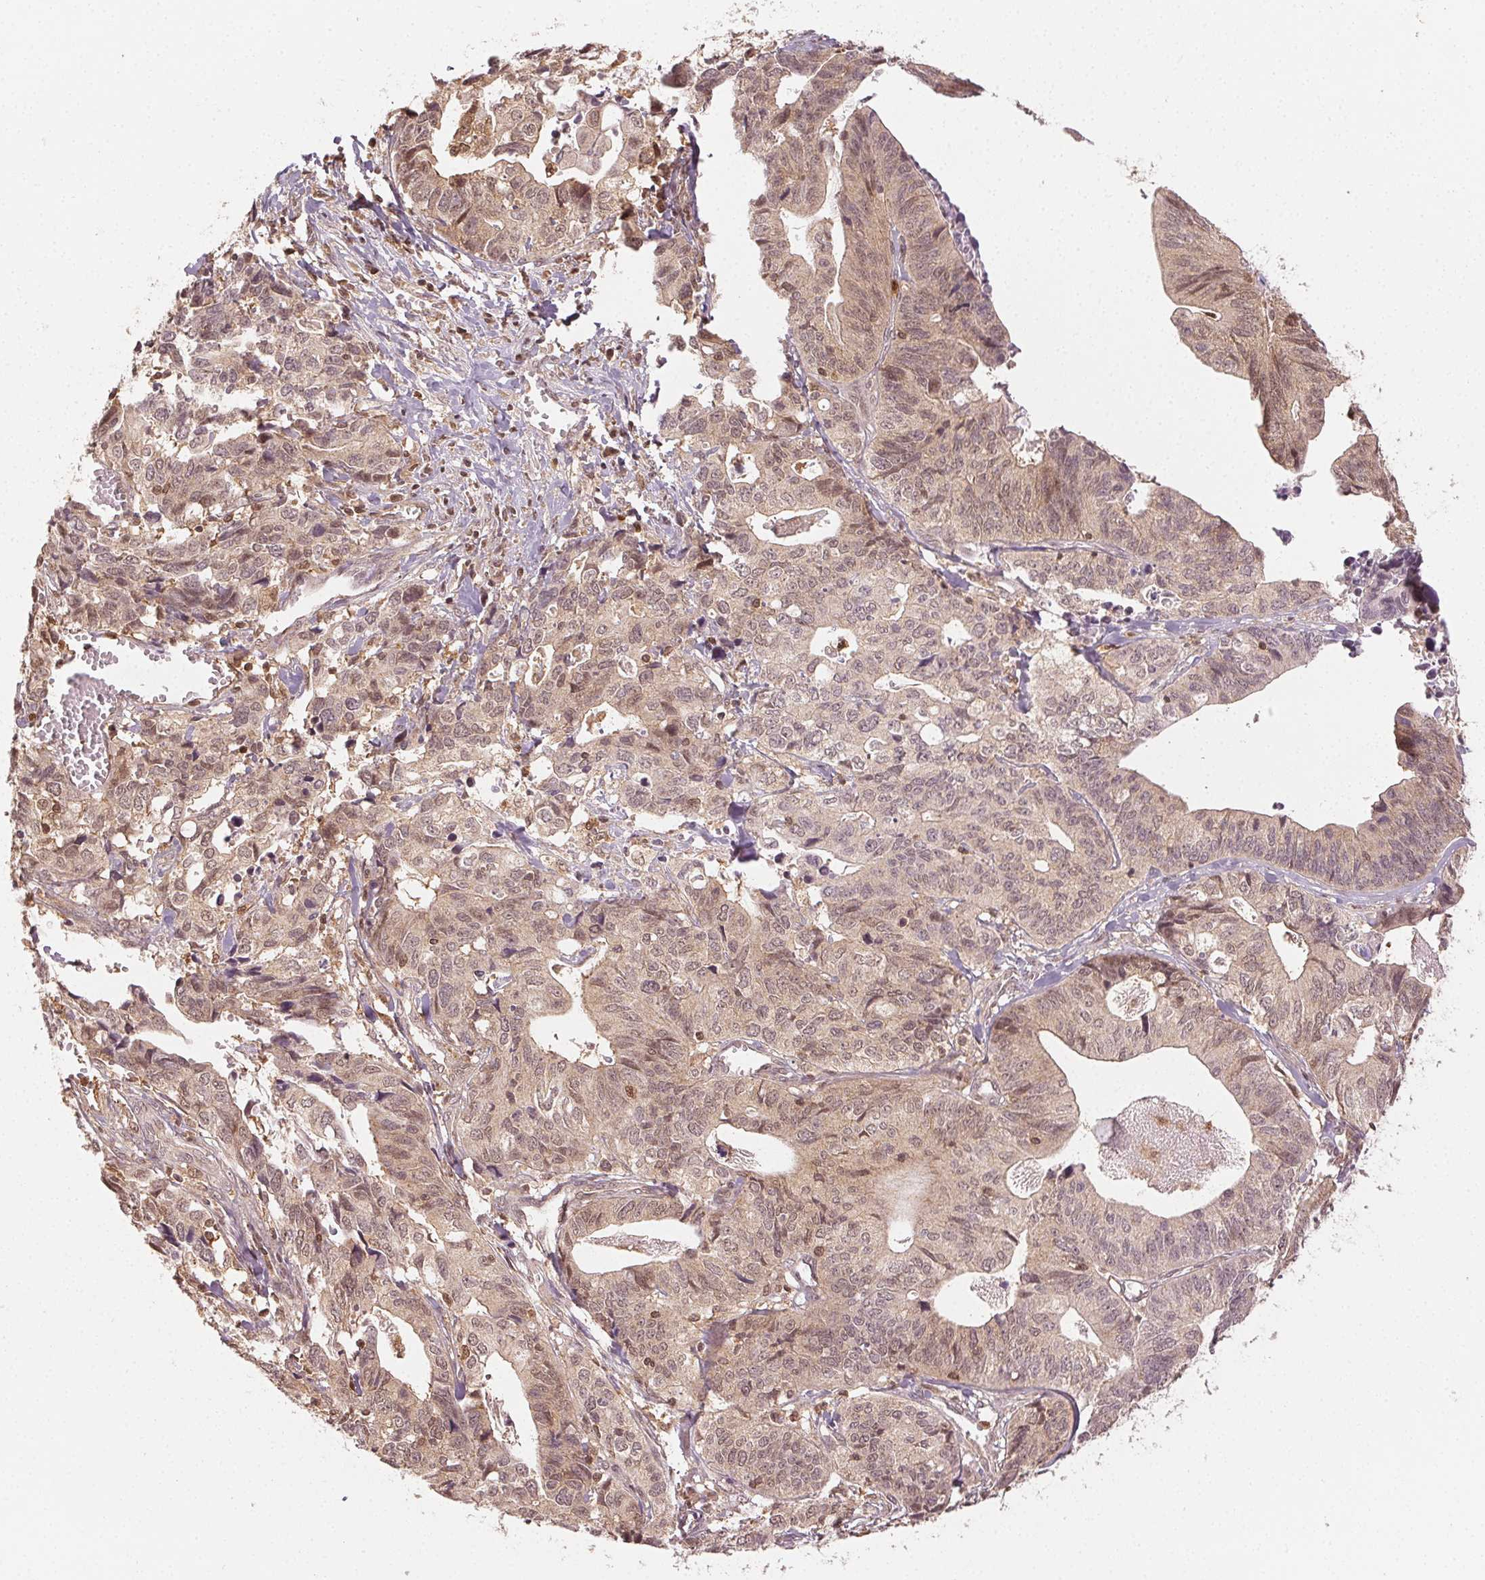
{"staining": {"intensity": "weak", "quantity": "25%-75%", "location": "cytoplasmic/membranous,nuclear"}, "tissue": "stomach cancer", "cell_type": "Tumor cells", "image_type": "cancer", "snomed": [{"axis": "morphology", "description": "Adenocarcinoma, NOS"}, {"axis": "topography", "description": "Stomach, upper"}], "caption": "Tumor cells exhibit low levels of weak cytoplasmic/membranous and nuclear staining in approximately 25%-75% of cells in human stomach cancer (adenocarcinoma).", "gene": "MAPK14", "patient": {"sex": "female", "age": 67}}